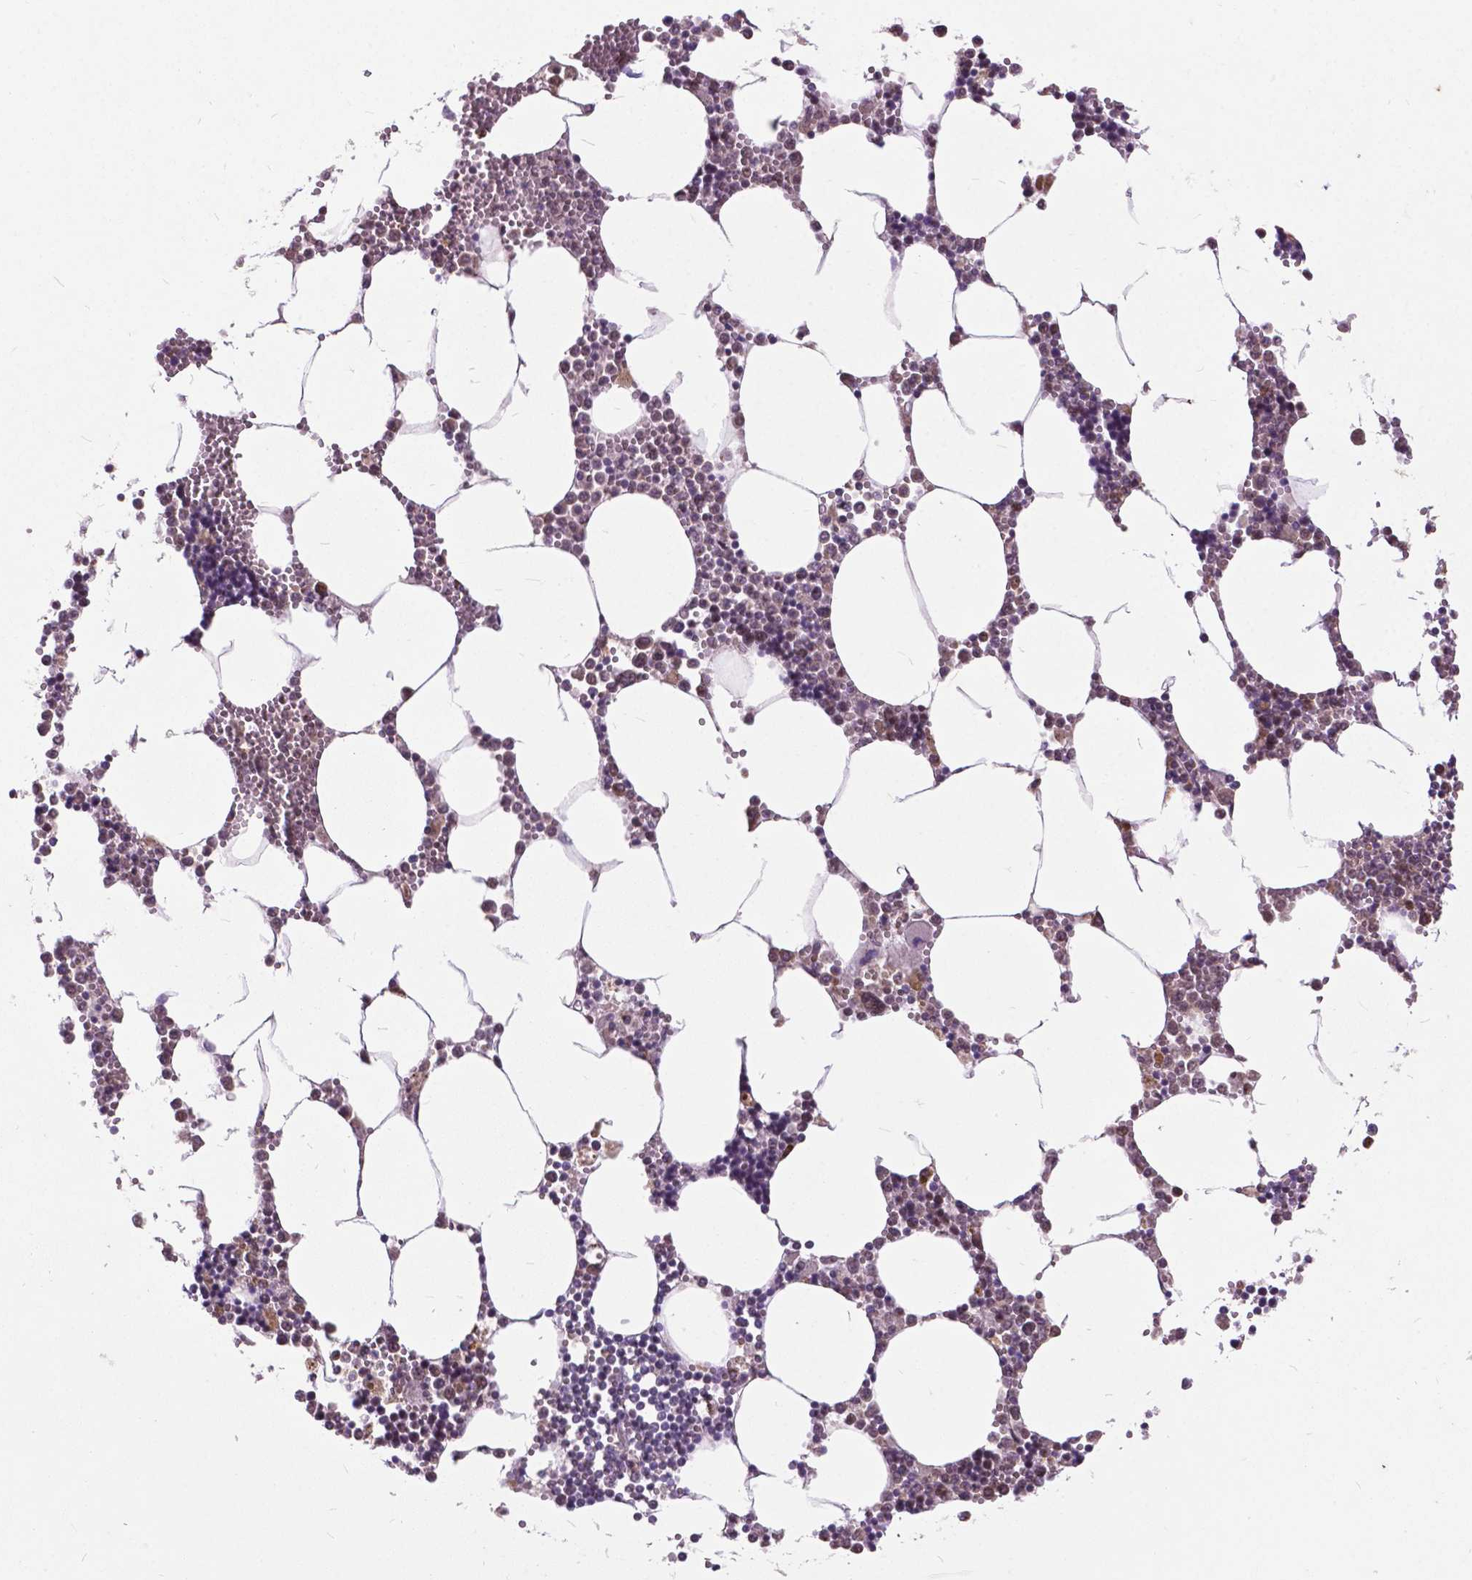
{"staining": {"intensity": "strong", "quantity": "25%-75%", "location": "cytoplasmic/membranous,nuclear"}, "tissue": "bone marrow", "cell_type": "Hematopoietic cells", "image_type": "normal", "snomed": [{"axis": "morphology", "description": "Normal tissue, NOS"}, {"axis": "topography", "description": "Bone marrow"}], "caption": "About 25%-75% of hematopoietic cells in normal bone marrow demonstrate strong cytoplasmic/membranous,nuclear protein positivity as visualized by brown immunohistochemical staining.", "gene": "MSH2", "patient": {"sex": "male", "age": 54}}